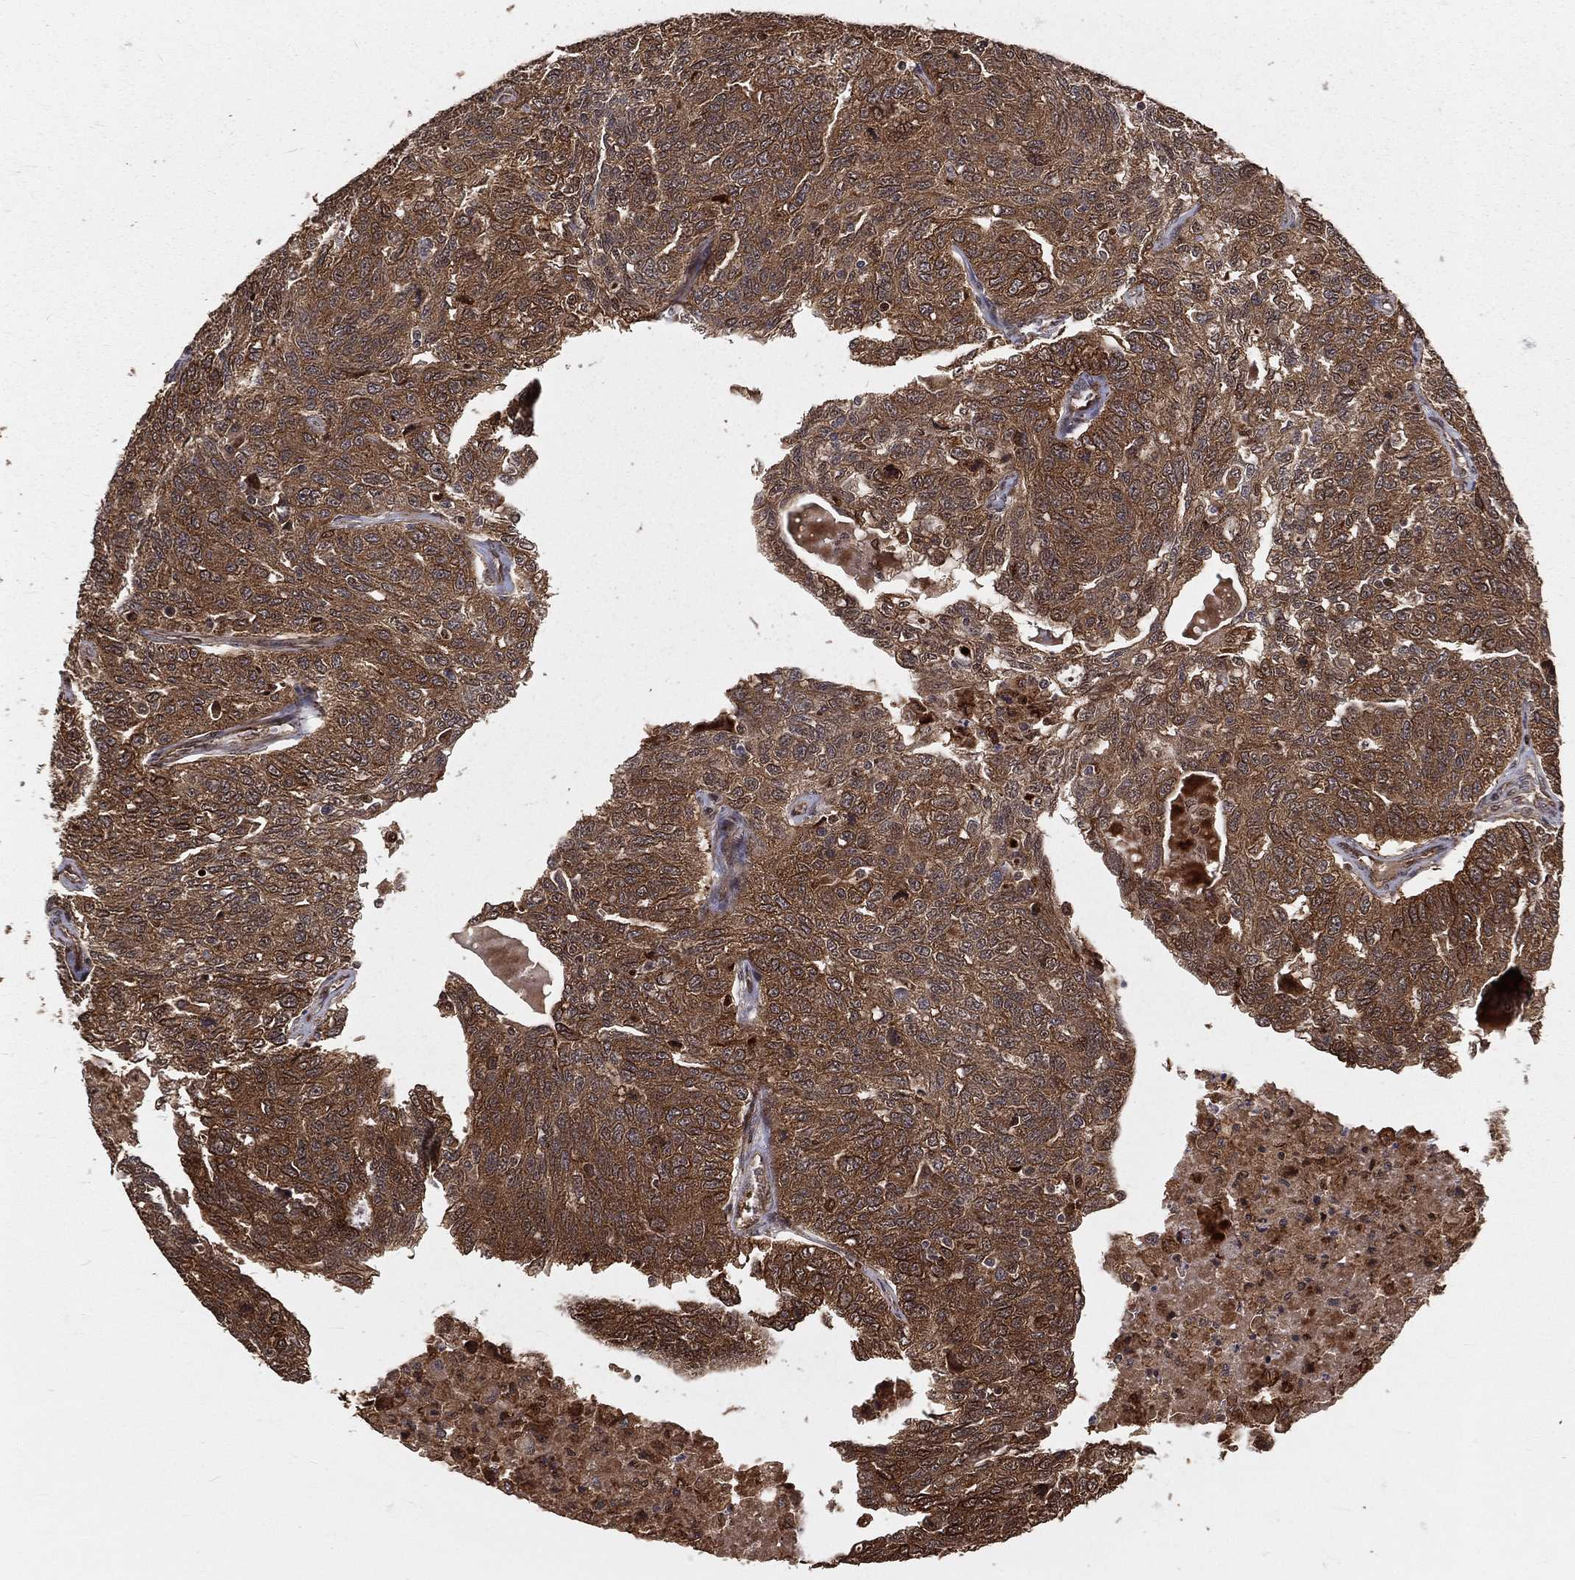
{"staining": {"intensity": "strong", "quantity": ">75%", "location": "cytoplasmic/membranous"}, "tissue": "ovarian cancer", "cell_type": "Tumor cells", "image_type": "cancer", "snomed": [{"axis": "morphology", "description": "Cystadenocarcinoma, serous, NOS"}, {"axis": "topography", "description": "Ovary"}], "caption": "Approximately >75% of tumor cells in ovarian serous cystadenocarcinoma reveal strong cytoplasmic/membranous protein positivity as visualized by brown immunohistochemical staining.", "gene": "MAPK1", "patient": {"sex": "female", "age": 71}}